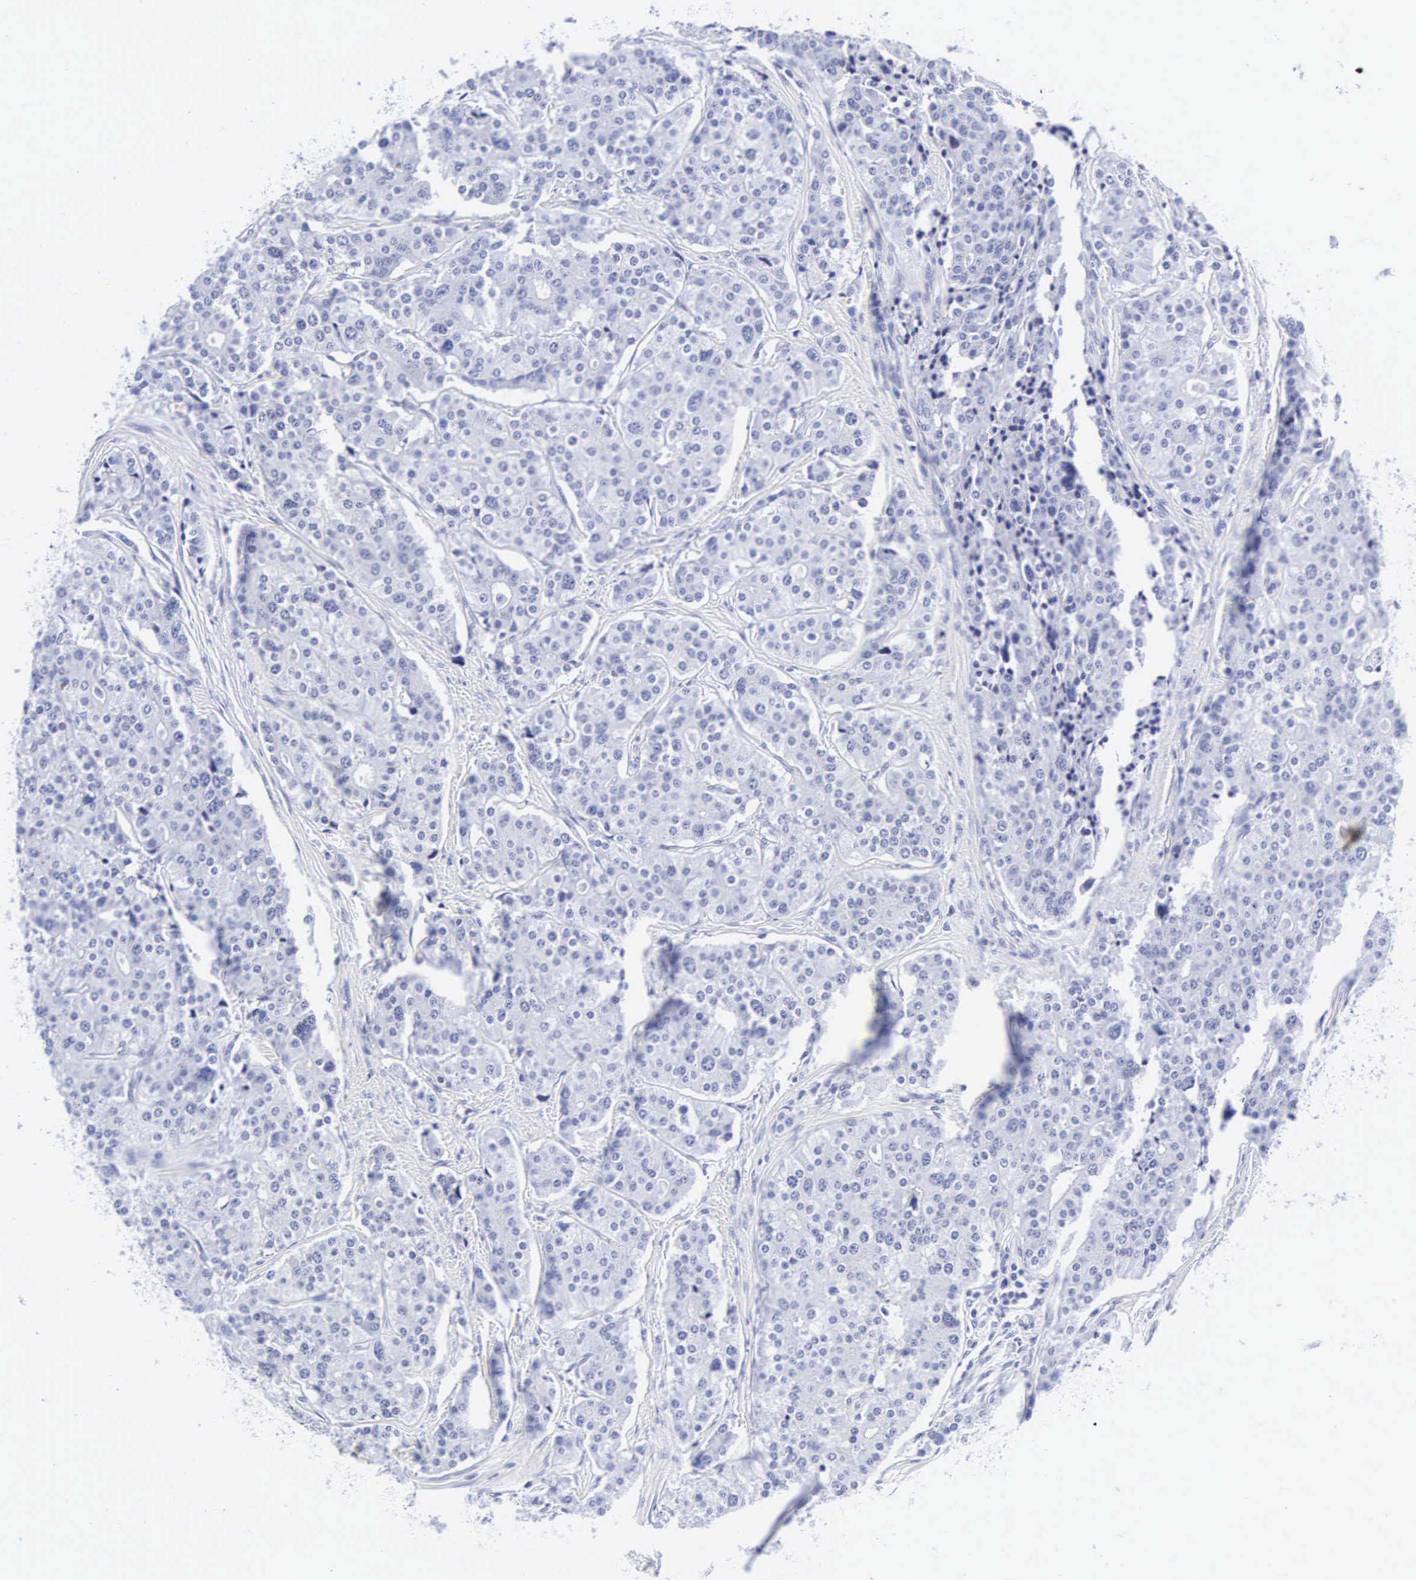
{"staining": {"intensity": "negative", "quantity": "none", "location": "none"}, "tissue": "carcinoid", "cell_type": "Tumor cells", "image_type": "cancer", "snomed": [{"axis": "morphology", "description": "Carcinoid, malignant, NOS"}, {"axis": "topography", "description": "Small intestine"}], "caption": "Tumor cells show no significant protein staining in carcinoid.", "gene": "INS", "patient": {"sex": "male", "age": 63}}